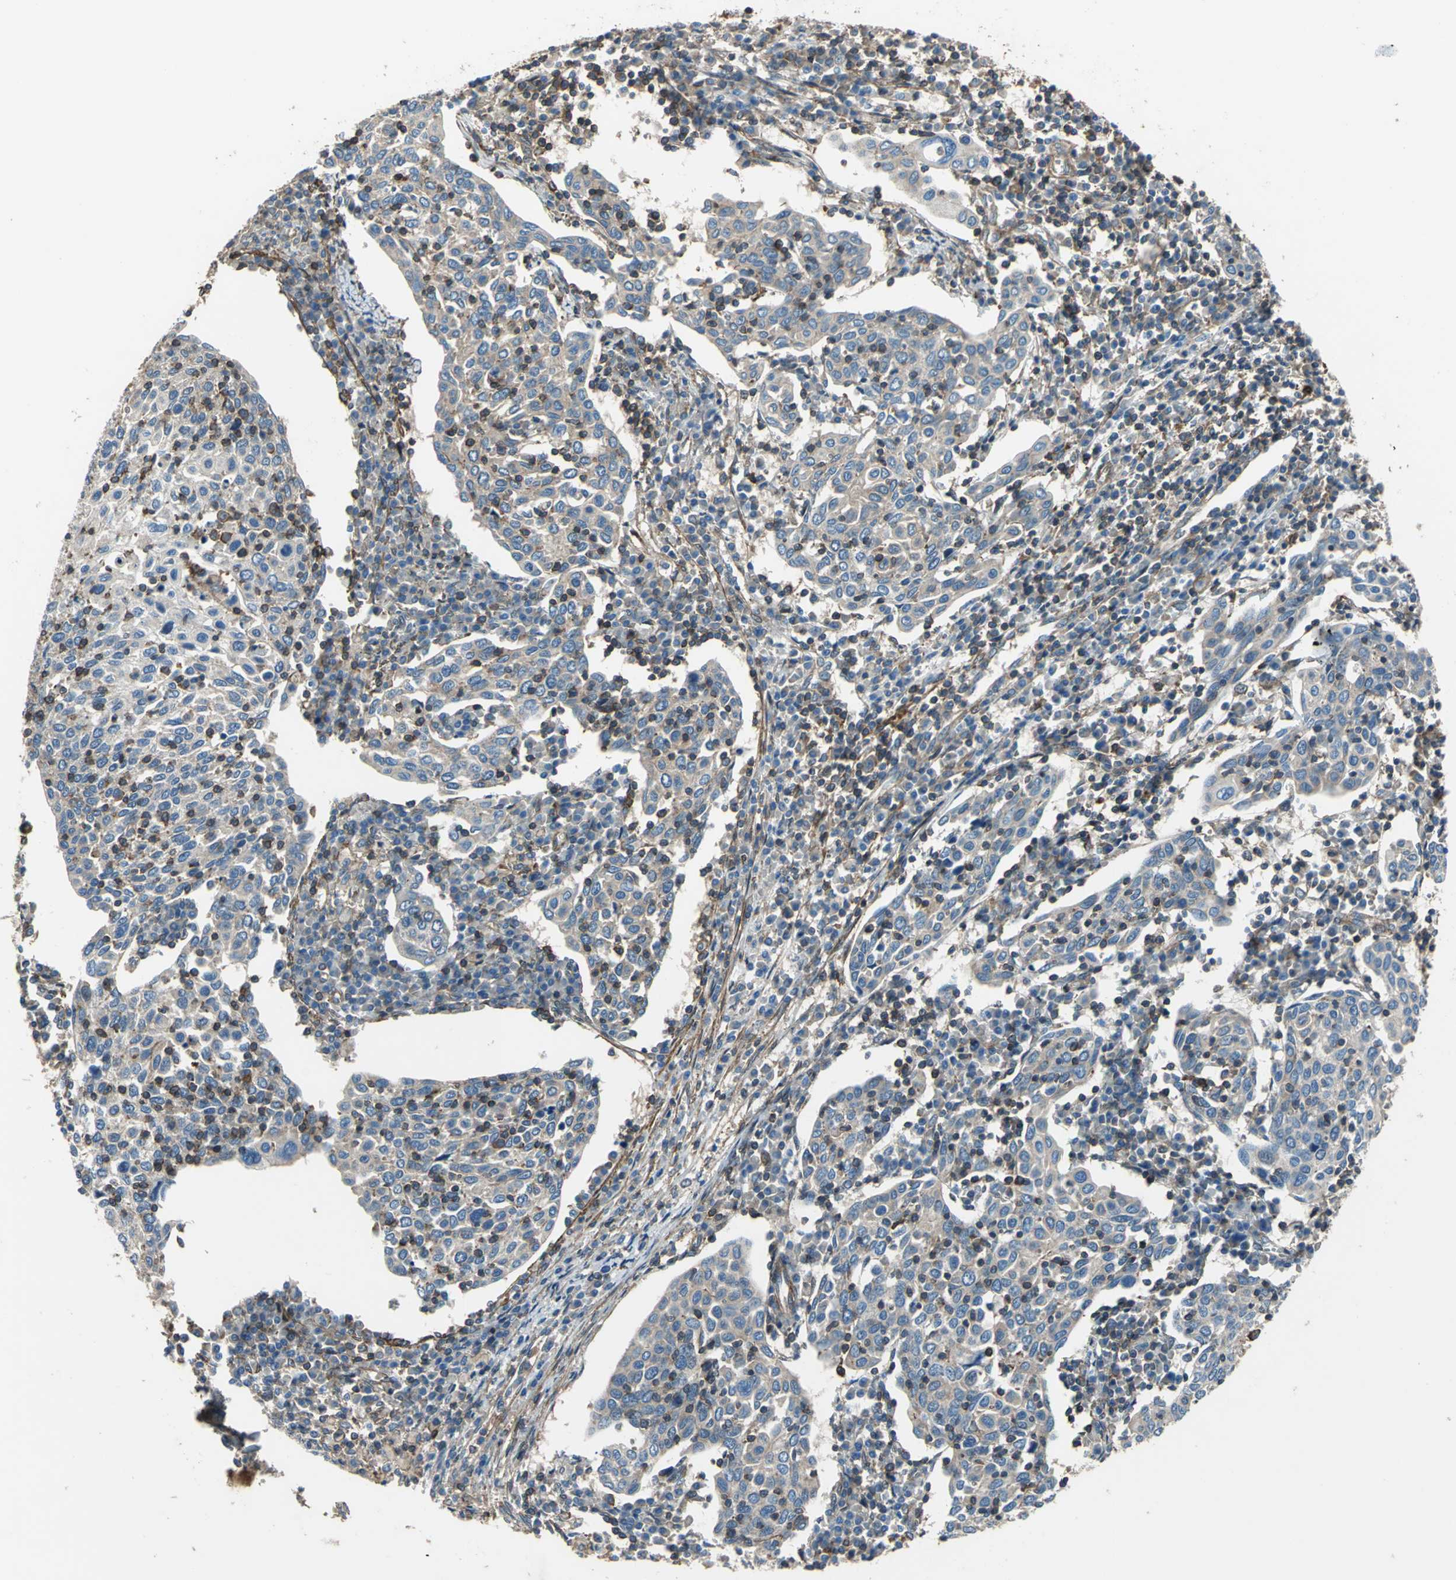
{"staining": {"intensity": "moderate", "quantity": "25%-75%", "location": "cytoplasmic/membranous"}, "tissue": "cervical cancer", "cell_type": "Tumor cells", "image_type": "cancer", "snomed": [{"axis": "morphology", "description": "Squamous cell carcinoma, NOS"}, {"axis": "topography", "description": "Cervix"}], "caption": "DAB immunohistochemical staining of human cervical squamous cell carcinoma reveals moderate cytoplasmic/membranous protein staining in approximately 25%-75% of tumor cells. Using DAB (brown) and hematoxylin (blue) stains, captured at high magnification using brightfield microscopy.", "gene": "PARVA", "patient": {"sex": "female", "age": 40}}